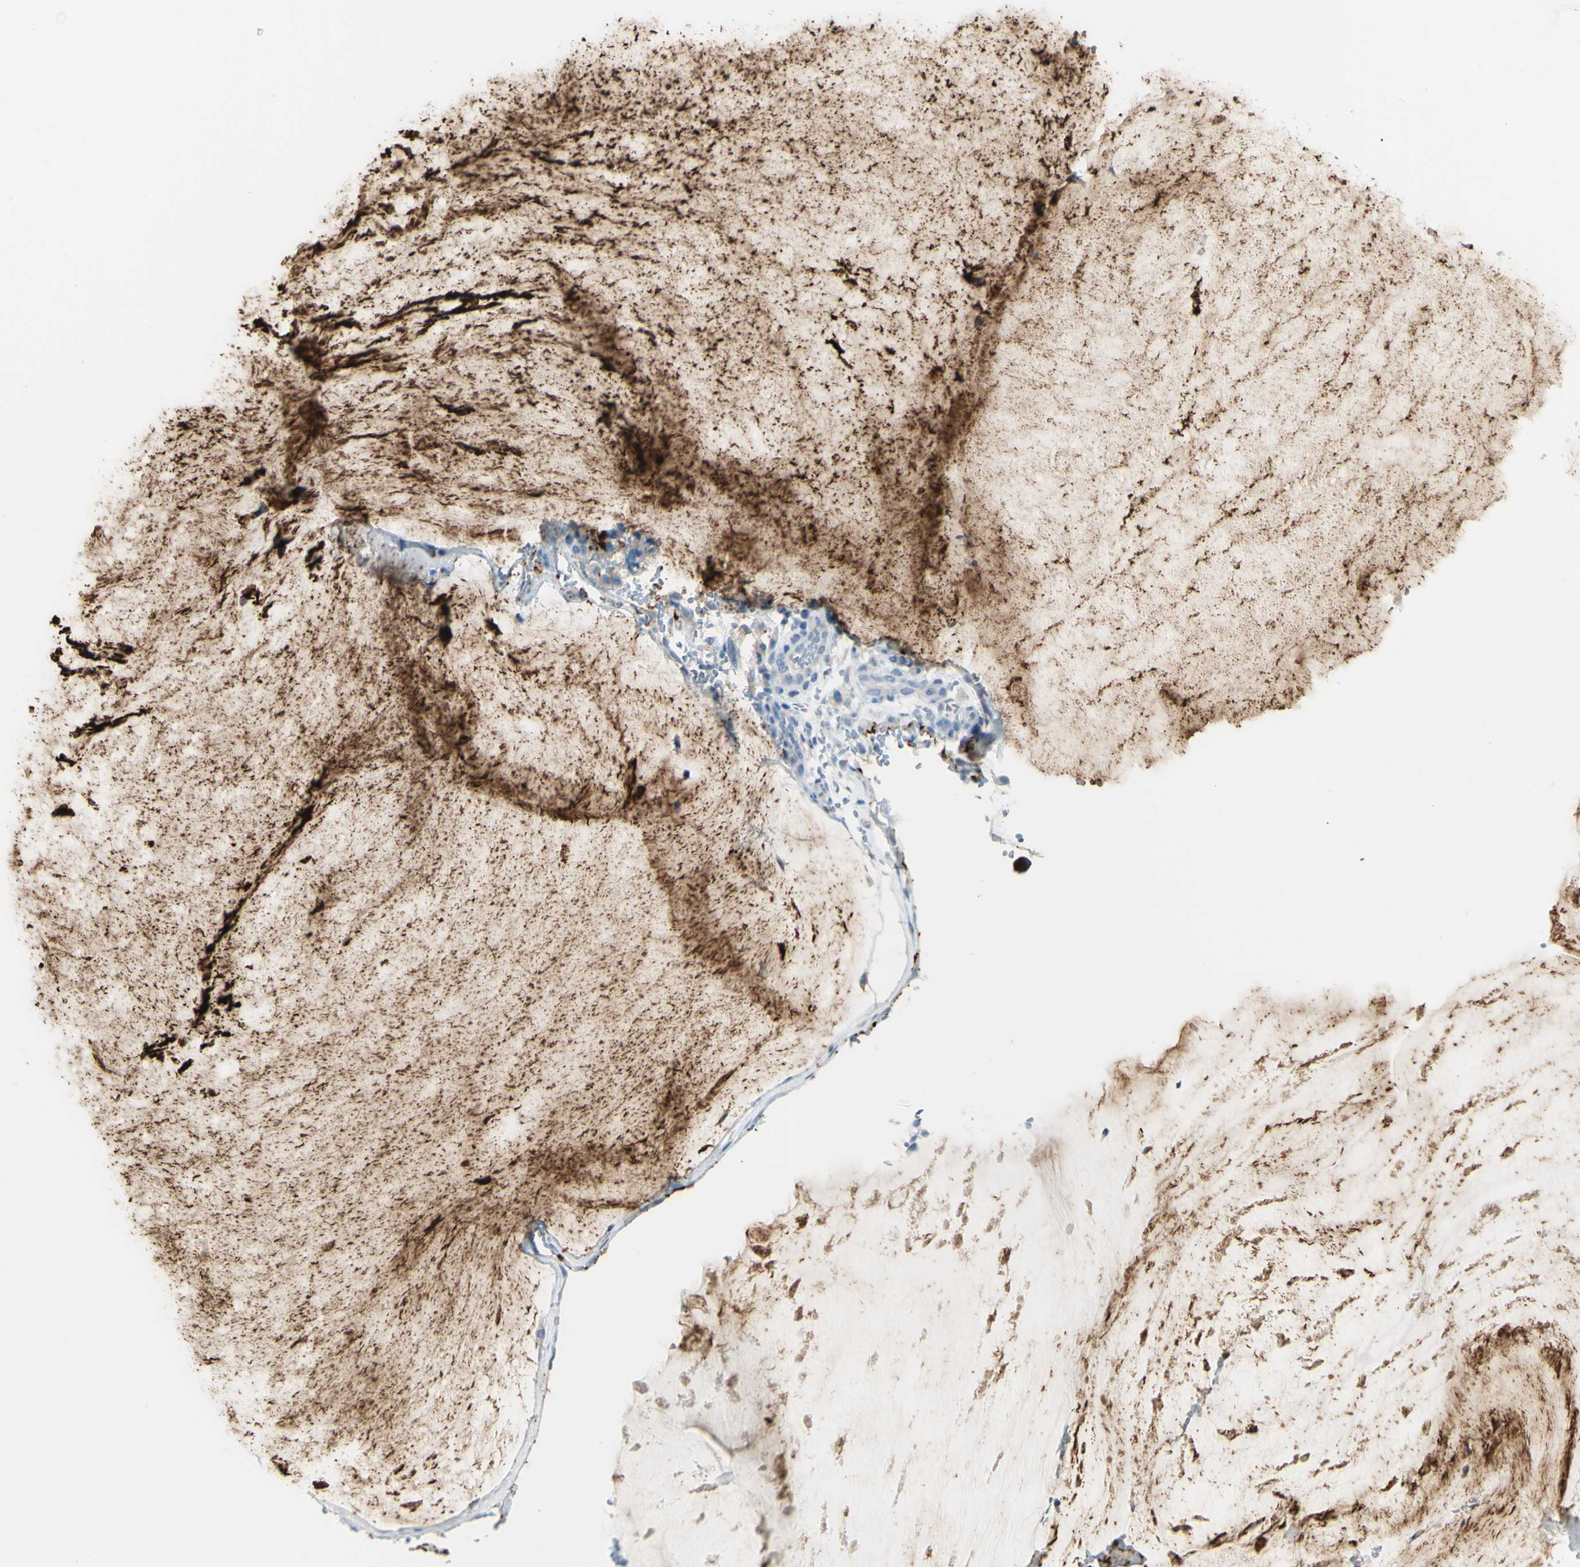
{"staining": {"intensity": "strong", "quantity": "<25%", "location": "cytoplasmic/membranous"}, "tissue": "ovarian cancer", "cell_type": "Tumor cells", "image_type": "cancer", "snomed": [{"axis": "morphology", "description": "Cystadenocarcinoma, mucinous, NOS"}, {"axis": "topography", "description": "Ovary"}], "caption": "The micrograph exhibits a brown stain indicating the presence of a protein in the cytoplasmic/membranous of tumor cells in mucinous cystadenocarcinoma (ovarian).", "gene": "TSPAN1", "patient": {"sex": "female", "age": 39}}